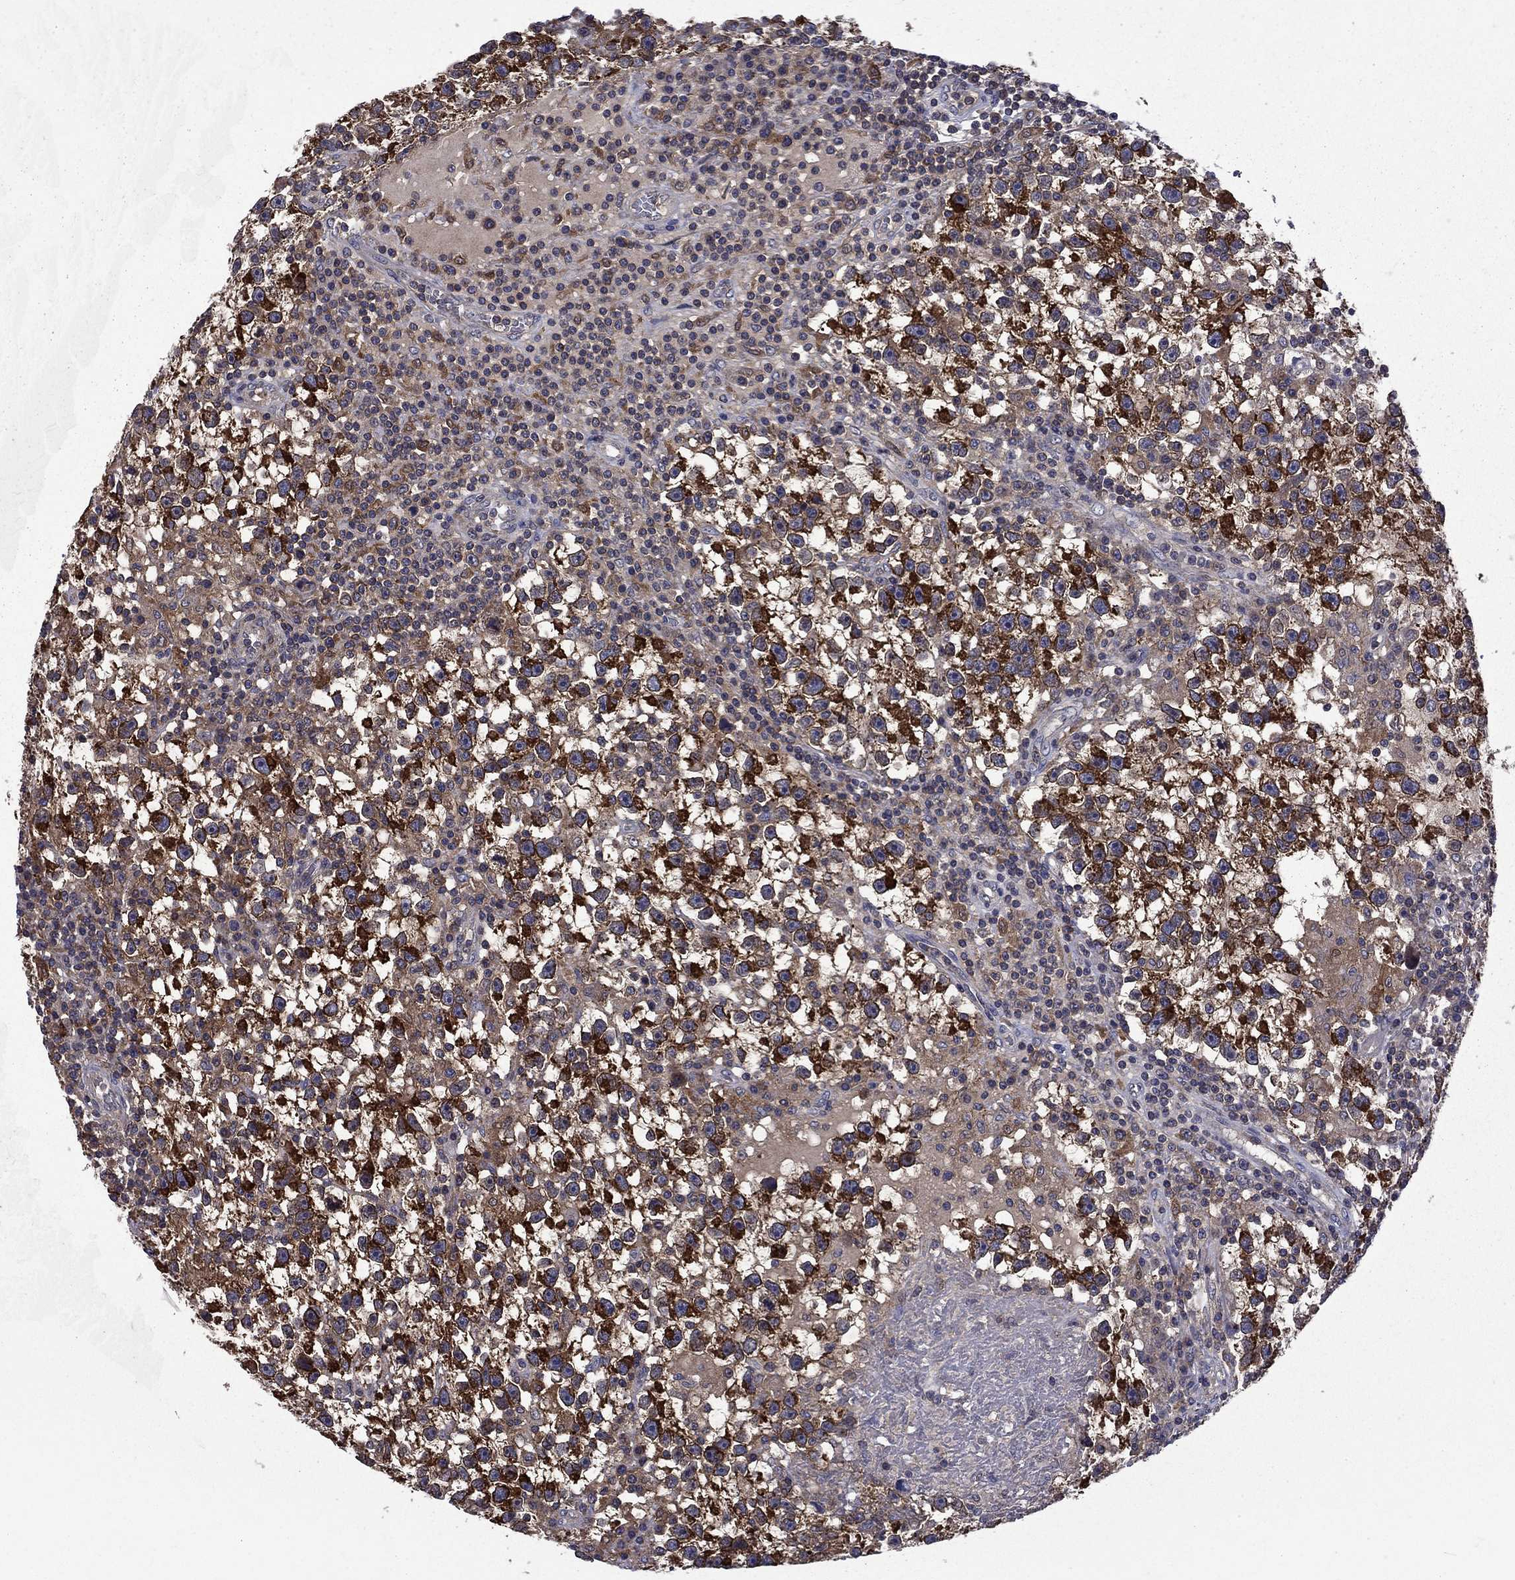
{"staining": {"intensity": "strong", "quantity": "25%-75%", "location": "cytoplasmic/membranous"}, "tissue": "testis cancer", "cell_type": "Tumor cells", "image_type": "cancer", "snomed": [{"axis": "morphology", "description": "Seminoma, NOS"}, {"axis": "topography", "description": "Testis"}], "caption": "Immunohistochemical staining of seminoma (testis) displays high levels of strong cytoplasmic/membranous protein expression in approximately 25%-75% of tumor cells.", "gene": "CEACAM7", "patient": {"sex": "male", "age": 47}}